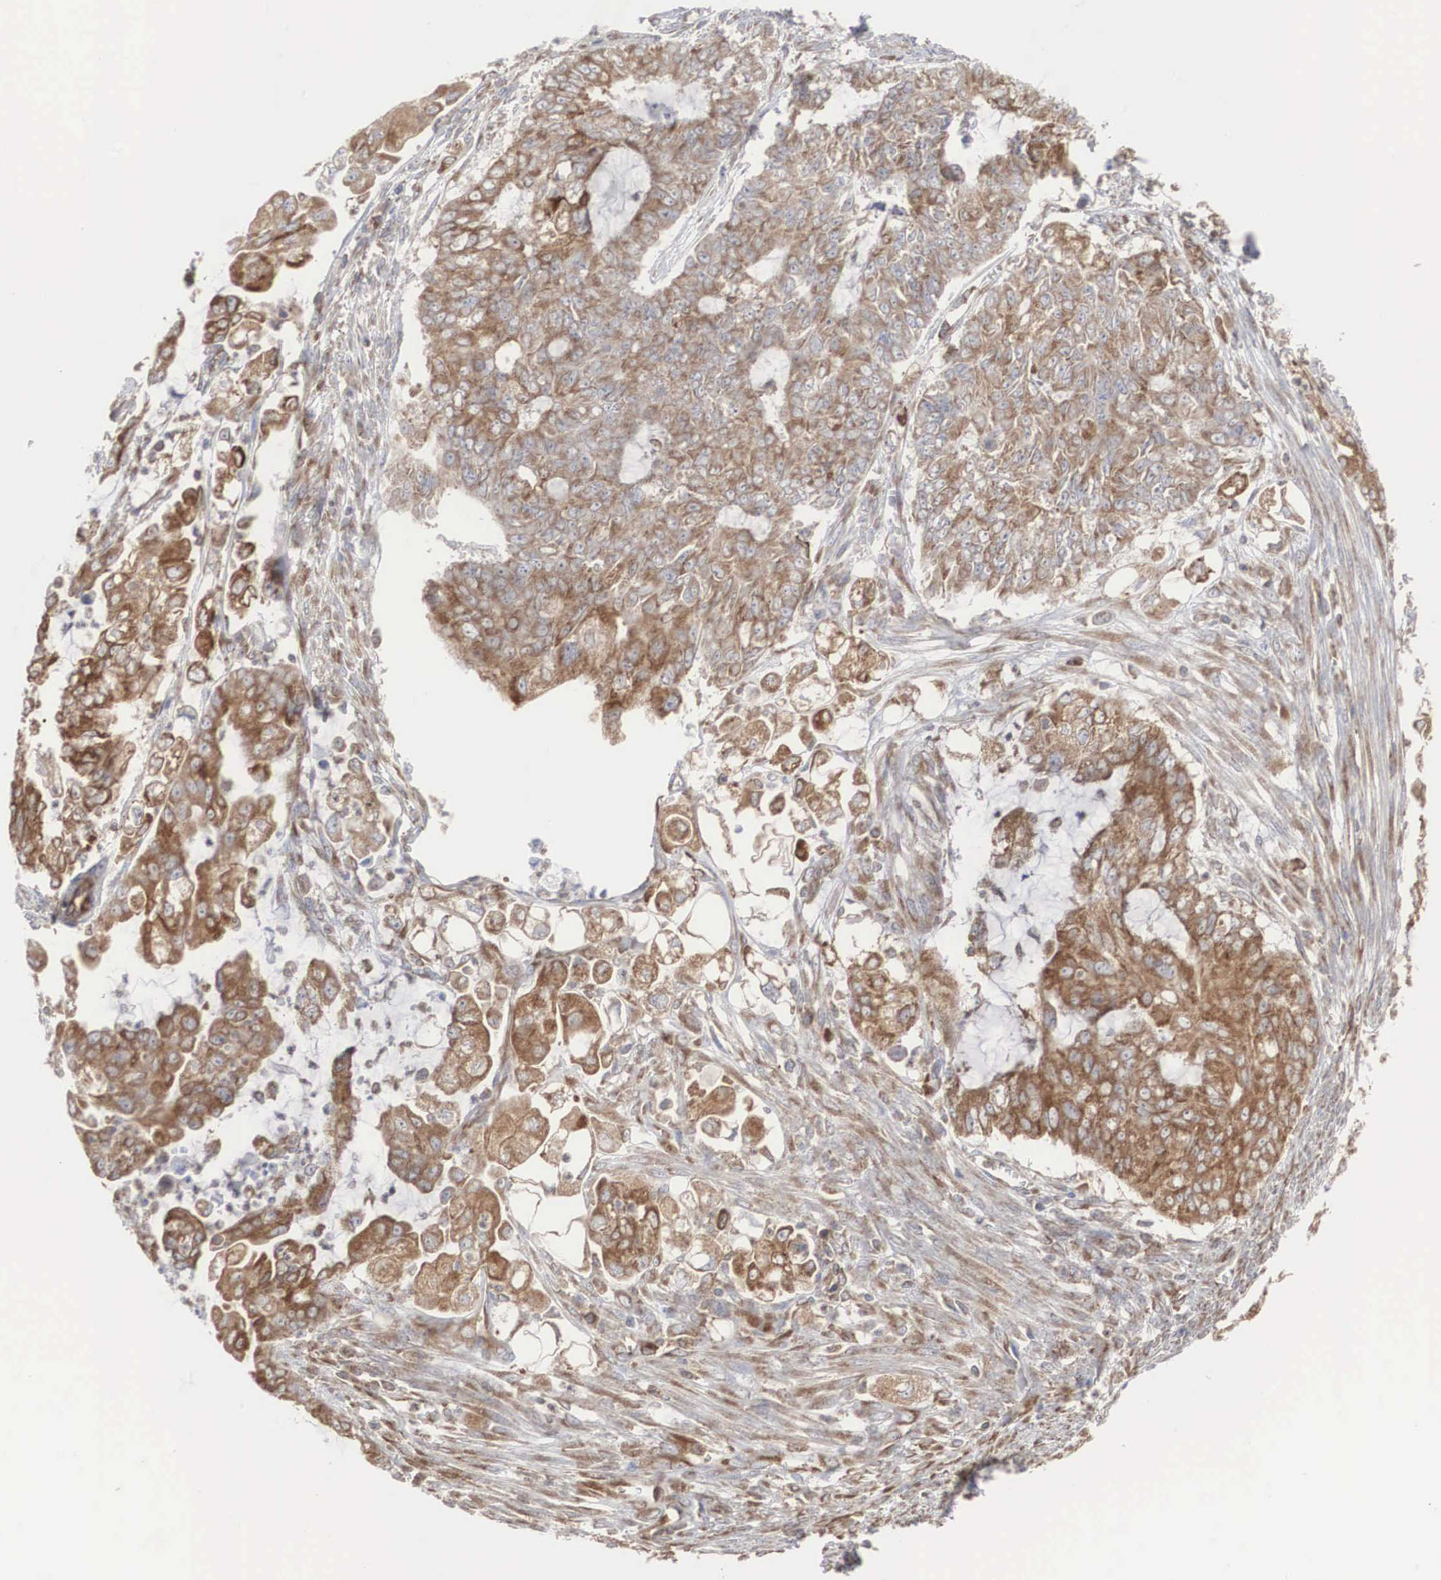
{"staining": {"intensity": "strong", "quantity": ">75%", "location": "cytoplasmic/membranous"}, "tissue": "endometrial cancer", "cell_type": "Tumor cells", "image_type": "cancer", "snomed": [{"axis": "morphology", "description": "Adenocarcinoma, NOS"}, {"axis": "topography", "description": "Endometrium"}], "caption": "High-power microscopy captured an IHC image of endometrial adenocarcinoma, revealing strong cytoplasmic/membranous staining in about >75% of tumor cells.", "gene": "MIA2", "patient": {"sex": "female", "age": 75}}